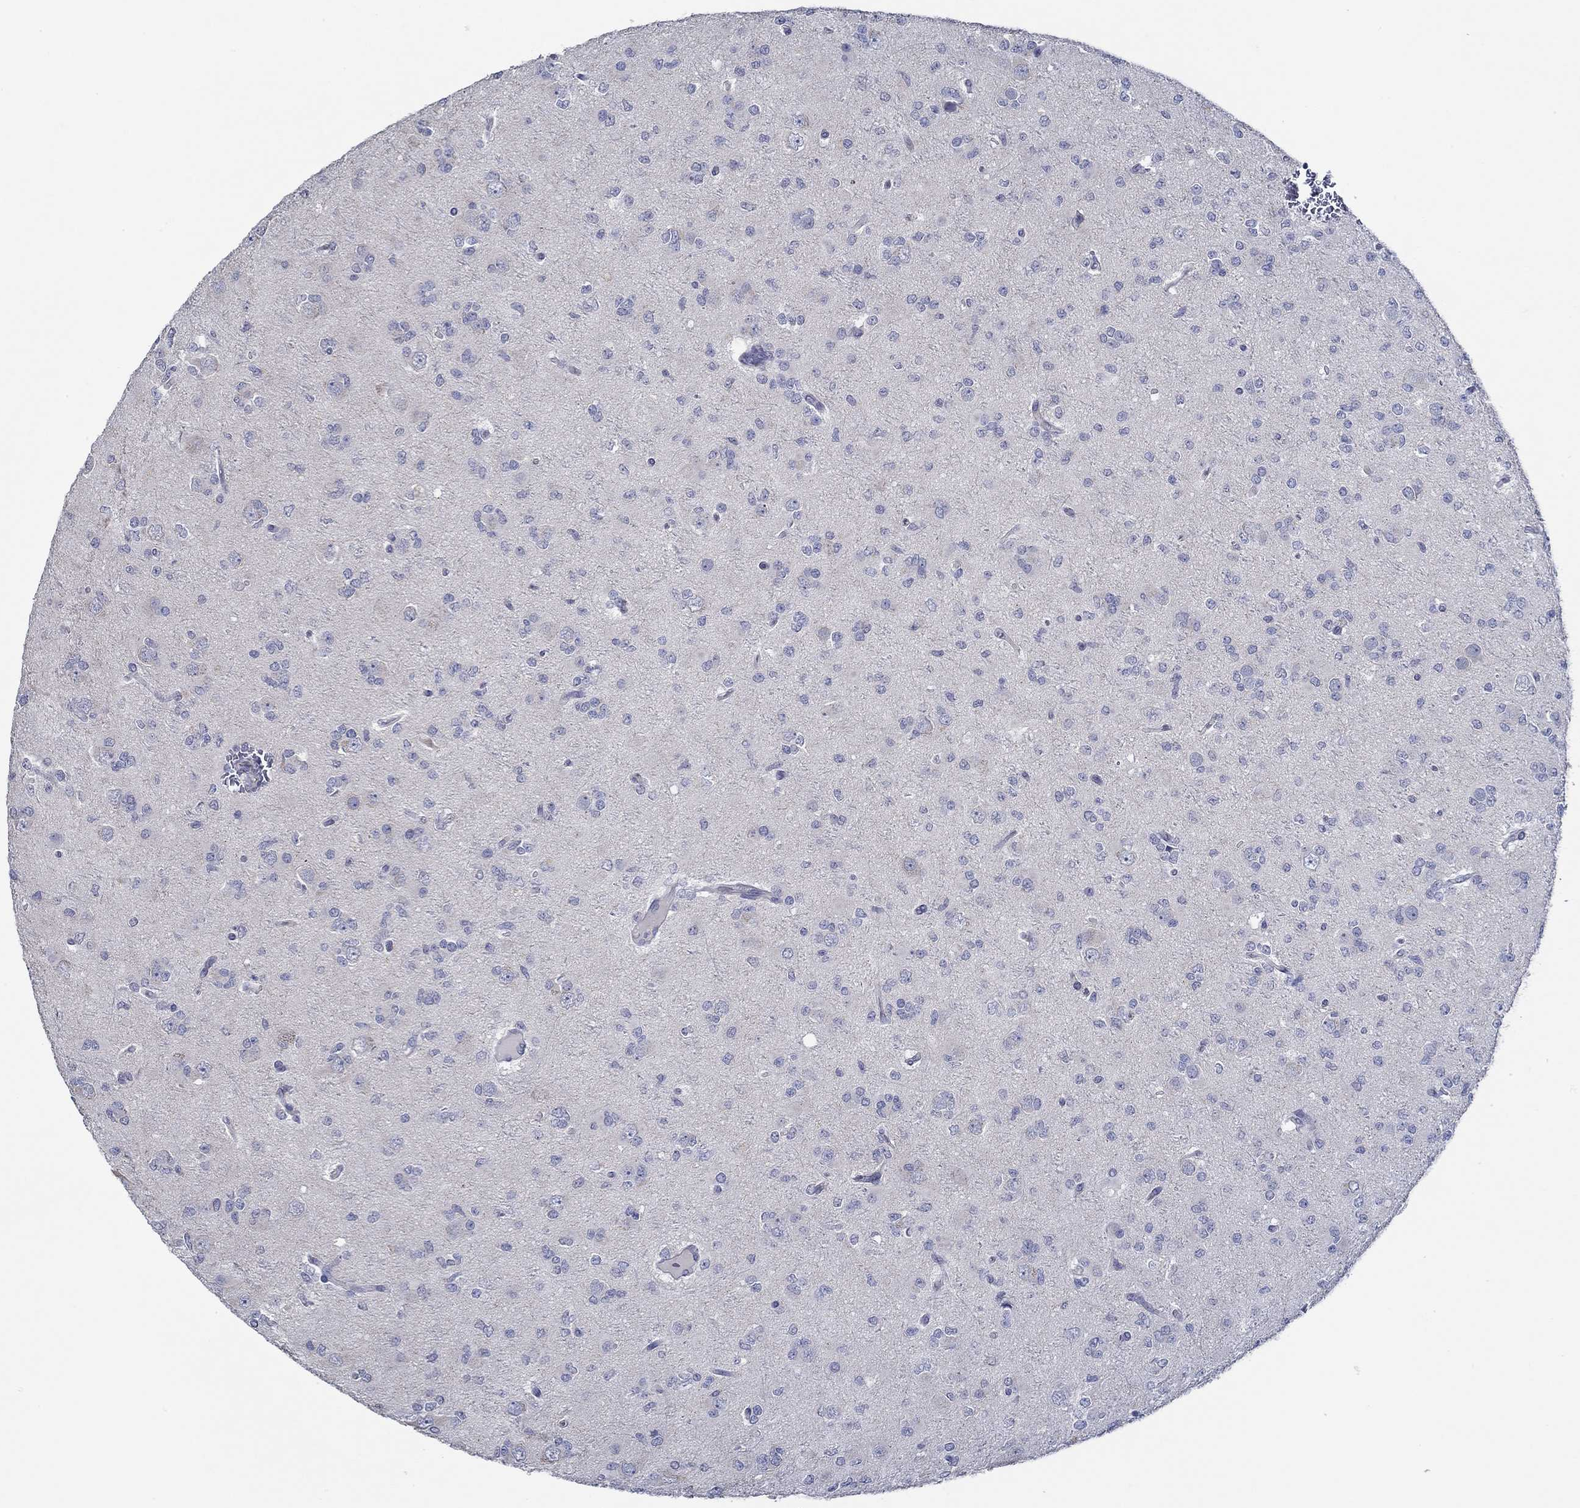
{"staining": {"intensity": "negative", "quantity": "none", "location": "none"}, "tissue": "glioma", "cell_type": "Tumor cells", "image_type": "cancer", "snomed": [{"axis": "morphology", "description": "Glioma, malignant, Low grade"}, {"axis": "topography", "description": "Brain"}], "caption": "This is a histopathology image of immunohistochemistry staining of glioma, which shows no staining in tumor cells.", "gene": "GJA5", "patient": {"sex": "male", "age": 27}}